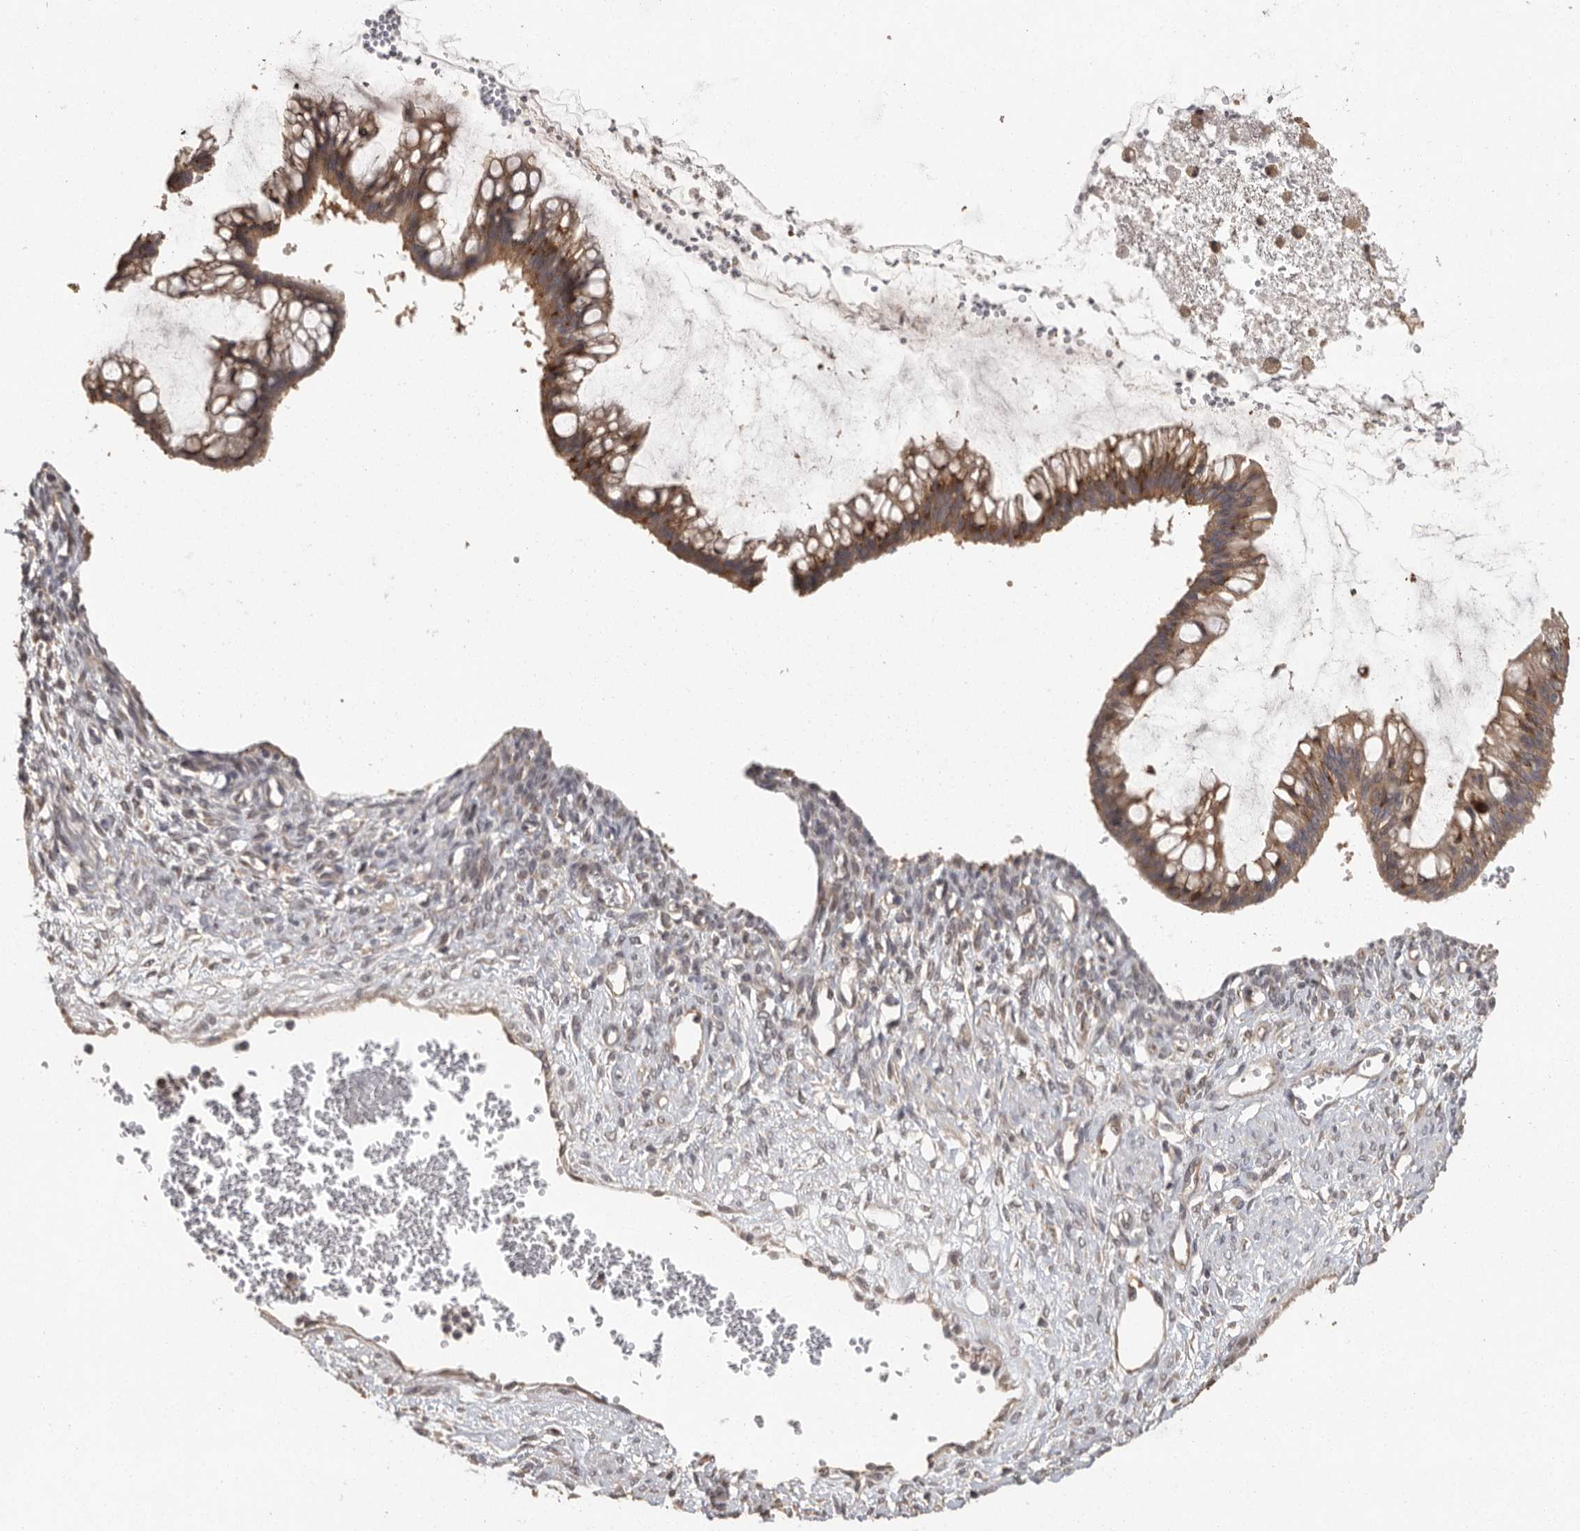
{"staining": {"intensity": "moderate", "quantity": ">75%", "location": "cytoplasmic/membranous"}, "tissue": "ovarian cancer", "cell_type": "Tumor cells", "image_type": "cancer", "snomed": [{"axis": "morphology", "description": "Cystadenocarcinoma, mucinous, NOS"}, {"axis": "topography", "description": "Ovary"}], "caption": "Immunohistochemistry (IHC) micrograph of ovarian mucinous cystadenocarcinoma stained for a protein (brown), which shows medium levels of moderate cytoplasmic/membranous positivity in approximately >75% of tumor cells.", "gene": "BAIAP2", "patient": {"sex": "female", "age": 73}}